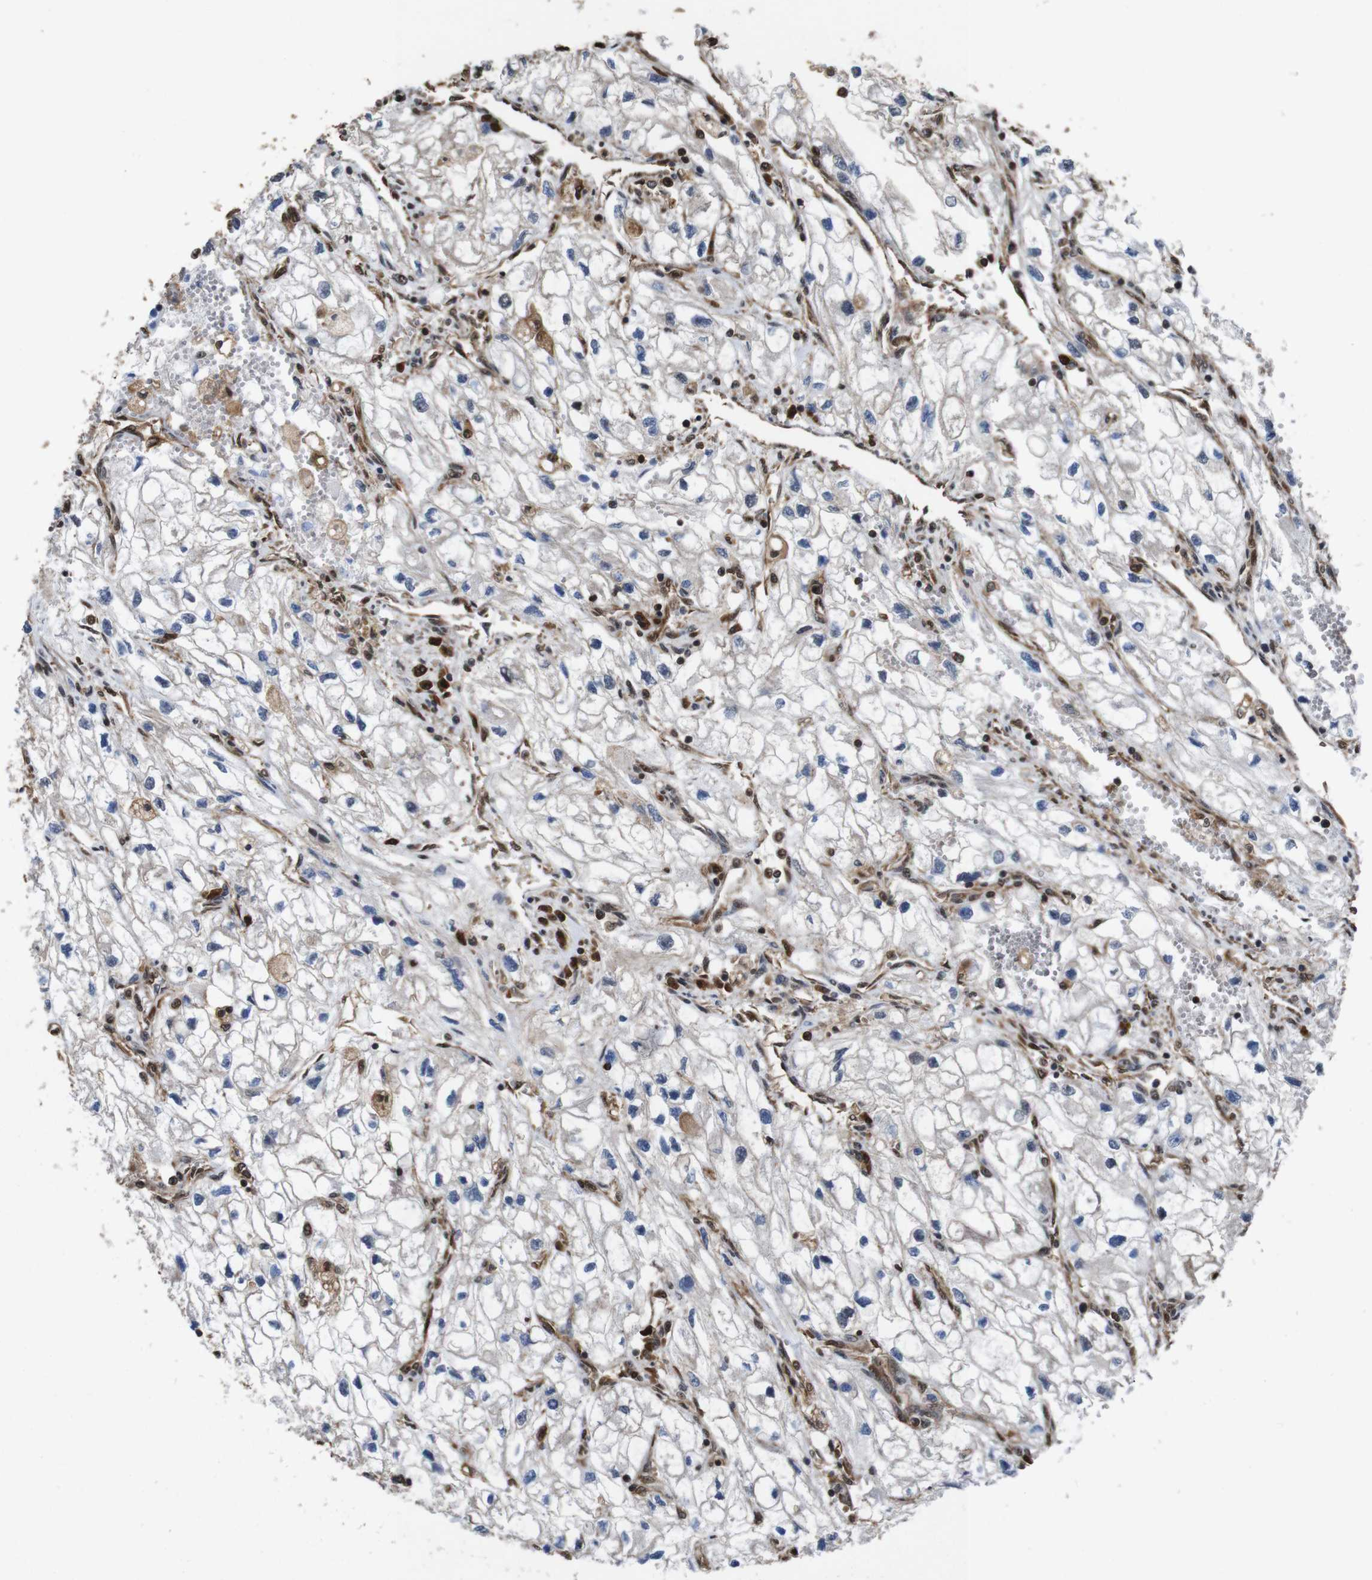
{"staining": {"intensity": "negative", "quantity": "none", "location": "none"}, "tissue": "renal cancer", "cell_type": "Tumor cells", "image_type": "cancer", "snomed": [{"axis": "morphology", "description": "Adenocarcinoma, NOS"}, {"axis": "topography", "description": "Kidney"}], "caption": "A micrograph of human adenocarcinoma (renal) is negative for staining in tumor cells.", "gene": "VCP", "patient": {"sex": "female", "age": 70}}